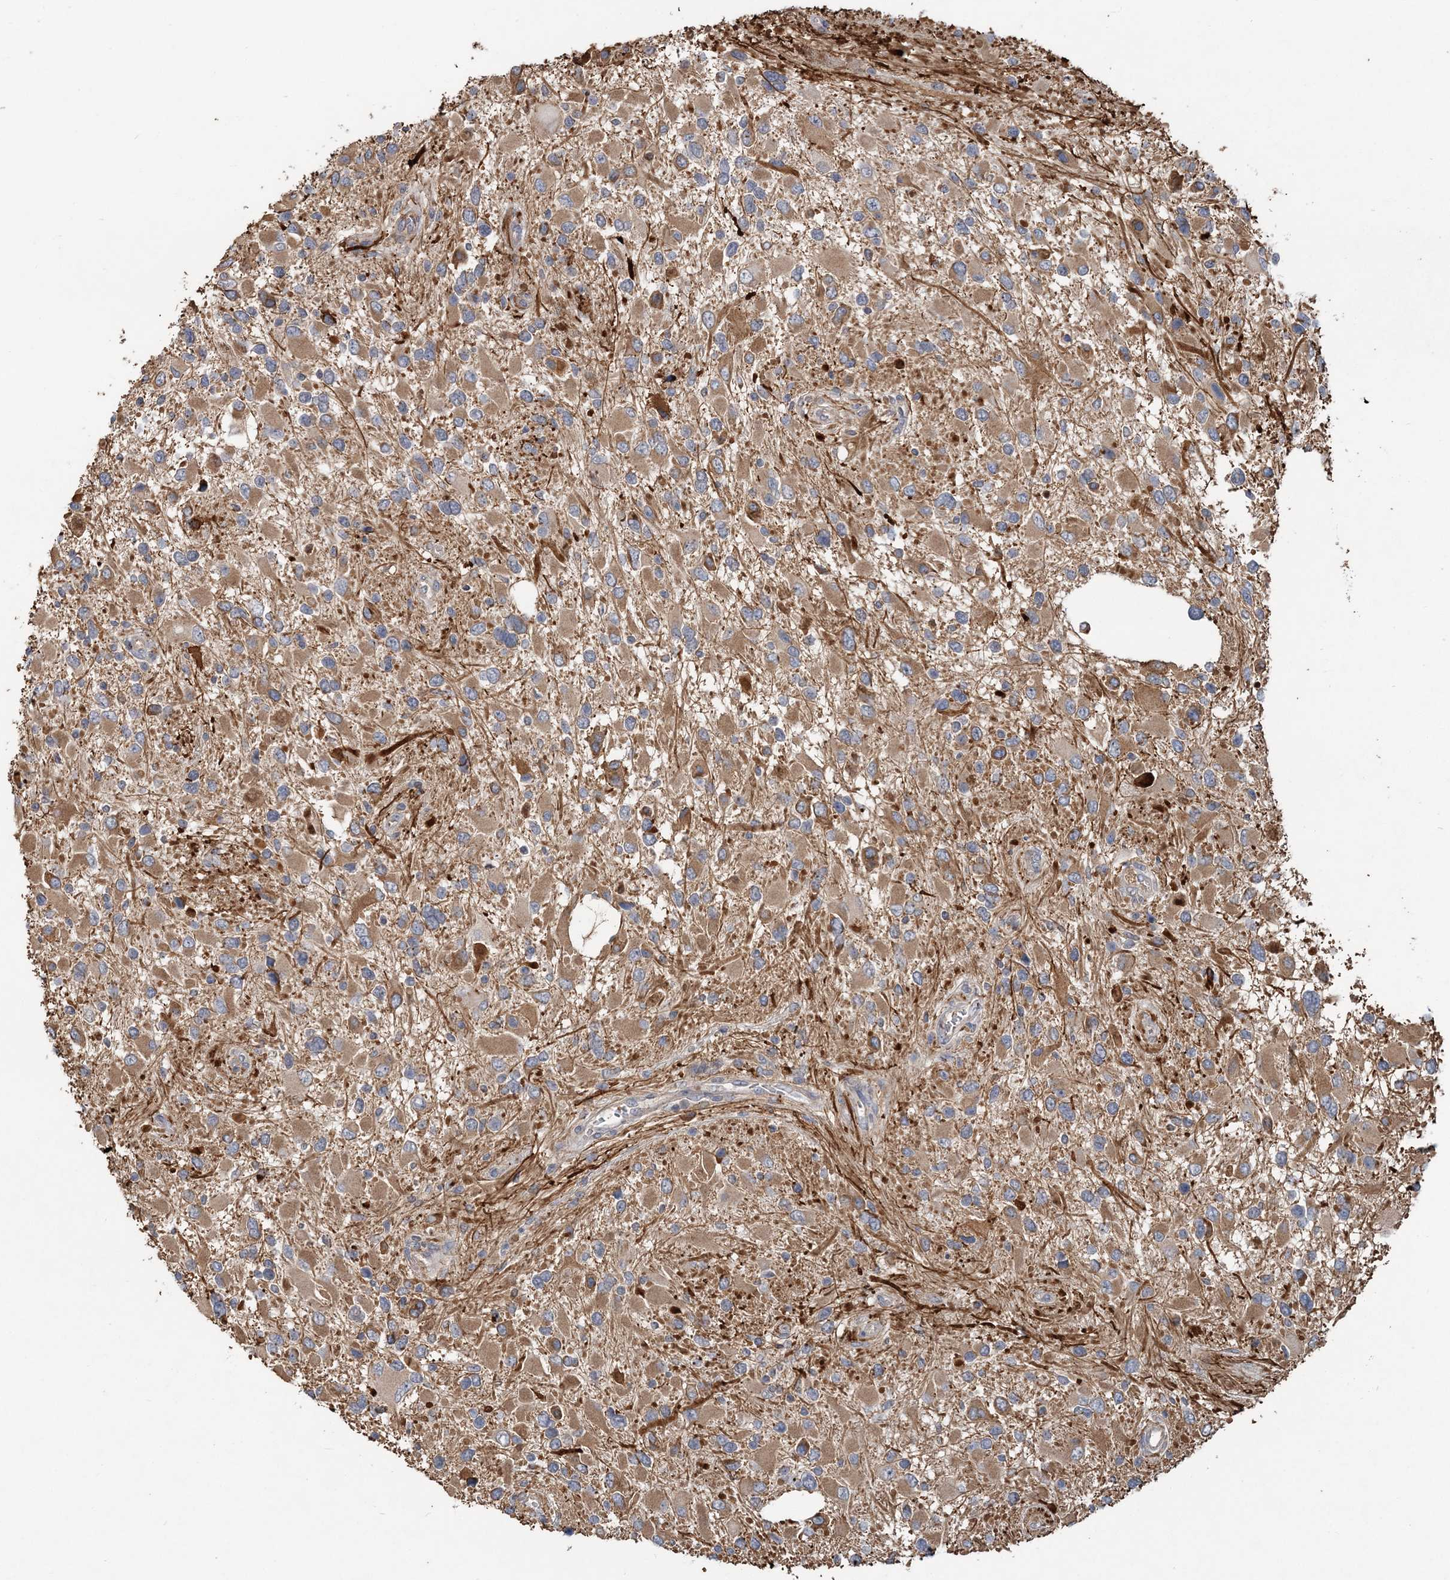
{"staining": {"intensity": "moderate", "quantity": "<25%", "location": "cytoplasmic/membranous"}, "tissue": "glioma", "cell_type": "Tumor cells", "image_type": "cancer", "snomed": [{"axis": "morphology", "description": "Glioma, malignant, High grade"}, {"axis": "topography", "description": "Brain"}], "caption": "Glioma was stained to show a protein in brown. There is low levels of moderate cytoplasmic/membranous positivity in about <25% of tumor cells.", "gene": "RNF25", "patient": {"sex": "male", "age": 53}}